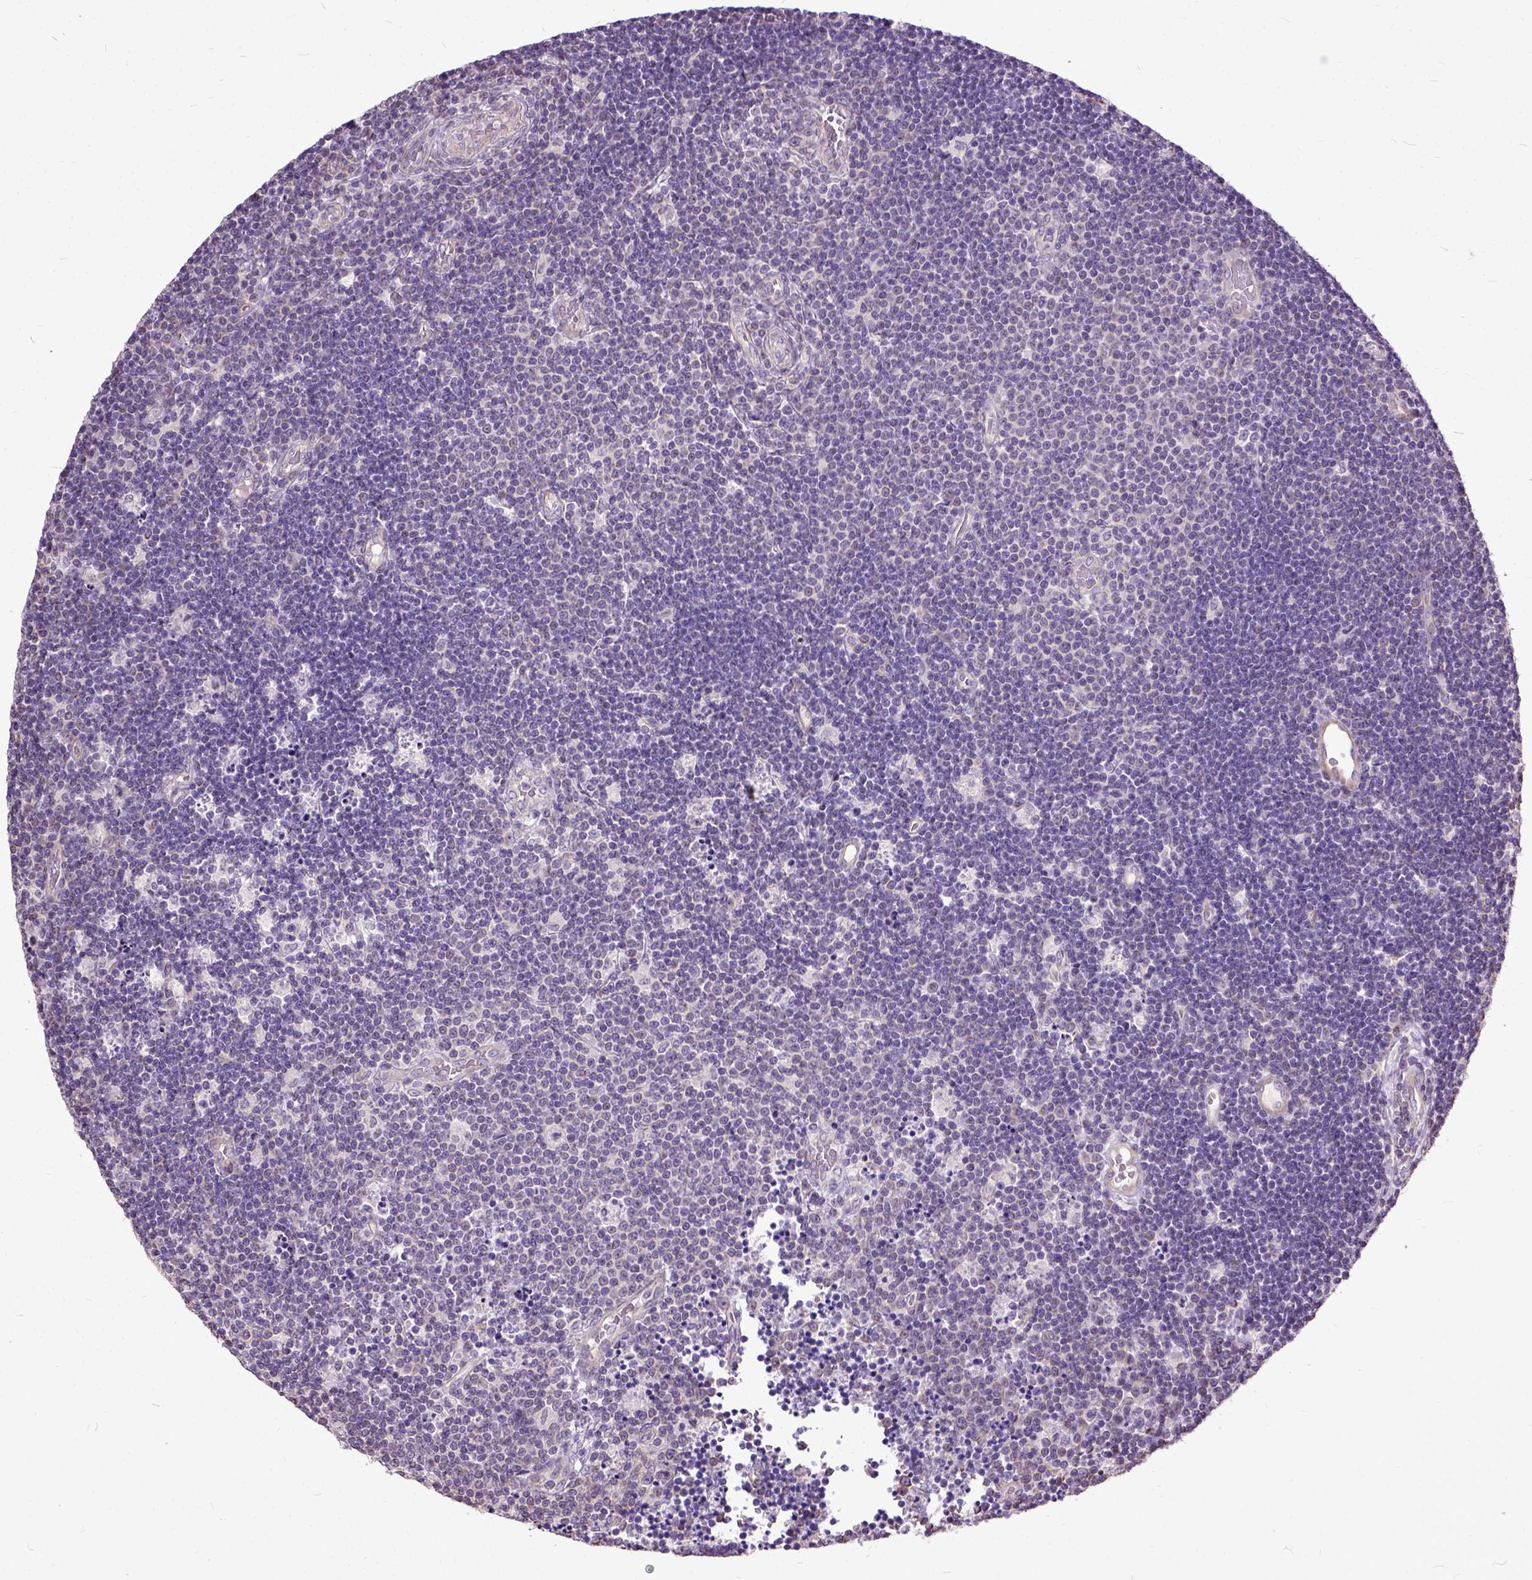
{"staining": {"intensity": "negative", "quantity": "none", "location": "none"}, "tissue": "lymphoma", "cell_type": "Tumor cells", "image_type": "cancer", "snomed": [{"axis": "morphology", "description": "Malignant lymphoma, non-Hodgkin's type, Low grade"}, {"axis": "topography", "description": "Brain"}], "caption": "Immunohistochemistry image of neoplastic tissue: human low-grade malignant lymphoma, non-Hodgkin's type stained with DAB reveals no significant protein positivity in tumor cells.", "gene": "AREG", "patient": {"sex": "female", "age": 66}}